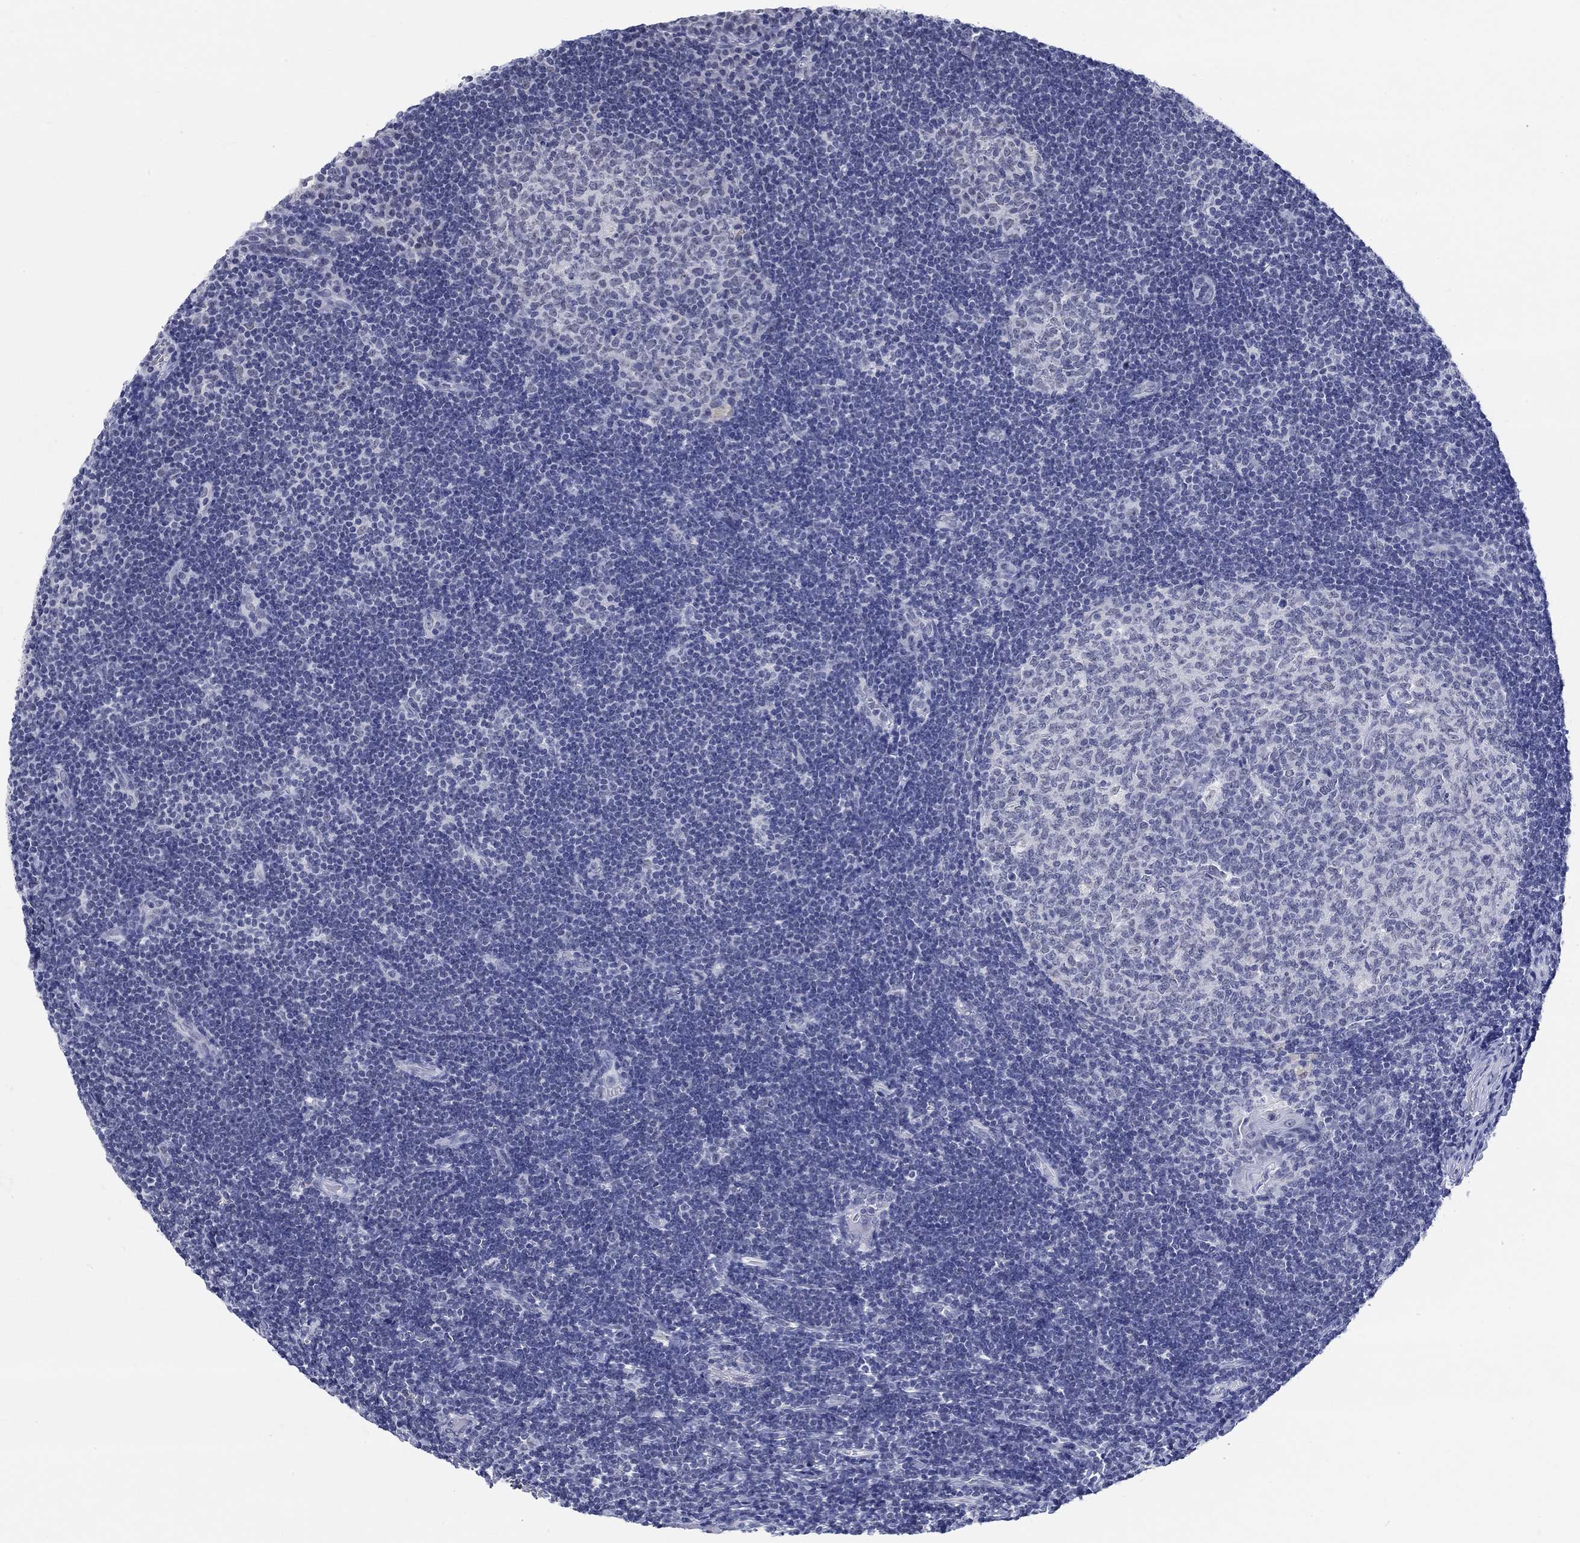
{"staining": {"intensity": "negative", "quantity": "none", "location": "none"}, "tissue": "tonsil", "cell_type": "Germinal center cells", "image_type": "normal", "snomed": [{"axis": "morphology", "description": "Normal tissue, NOS"}, {"axis": "topography", "description": "Tonsil"}], "caption": "Germinal center cells are negative for protein expression in normal human tonsil. (Immunohistochemistry (ihc), brightfield microscopy, high magnification).", "gene": "ANKS1B", "patient": {"sex": "female", "age": 13}}